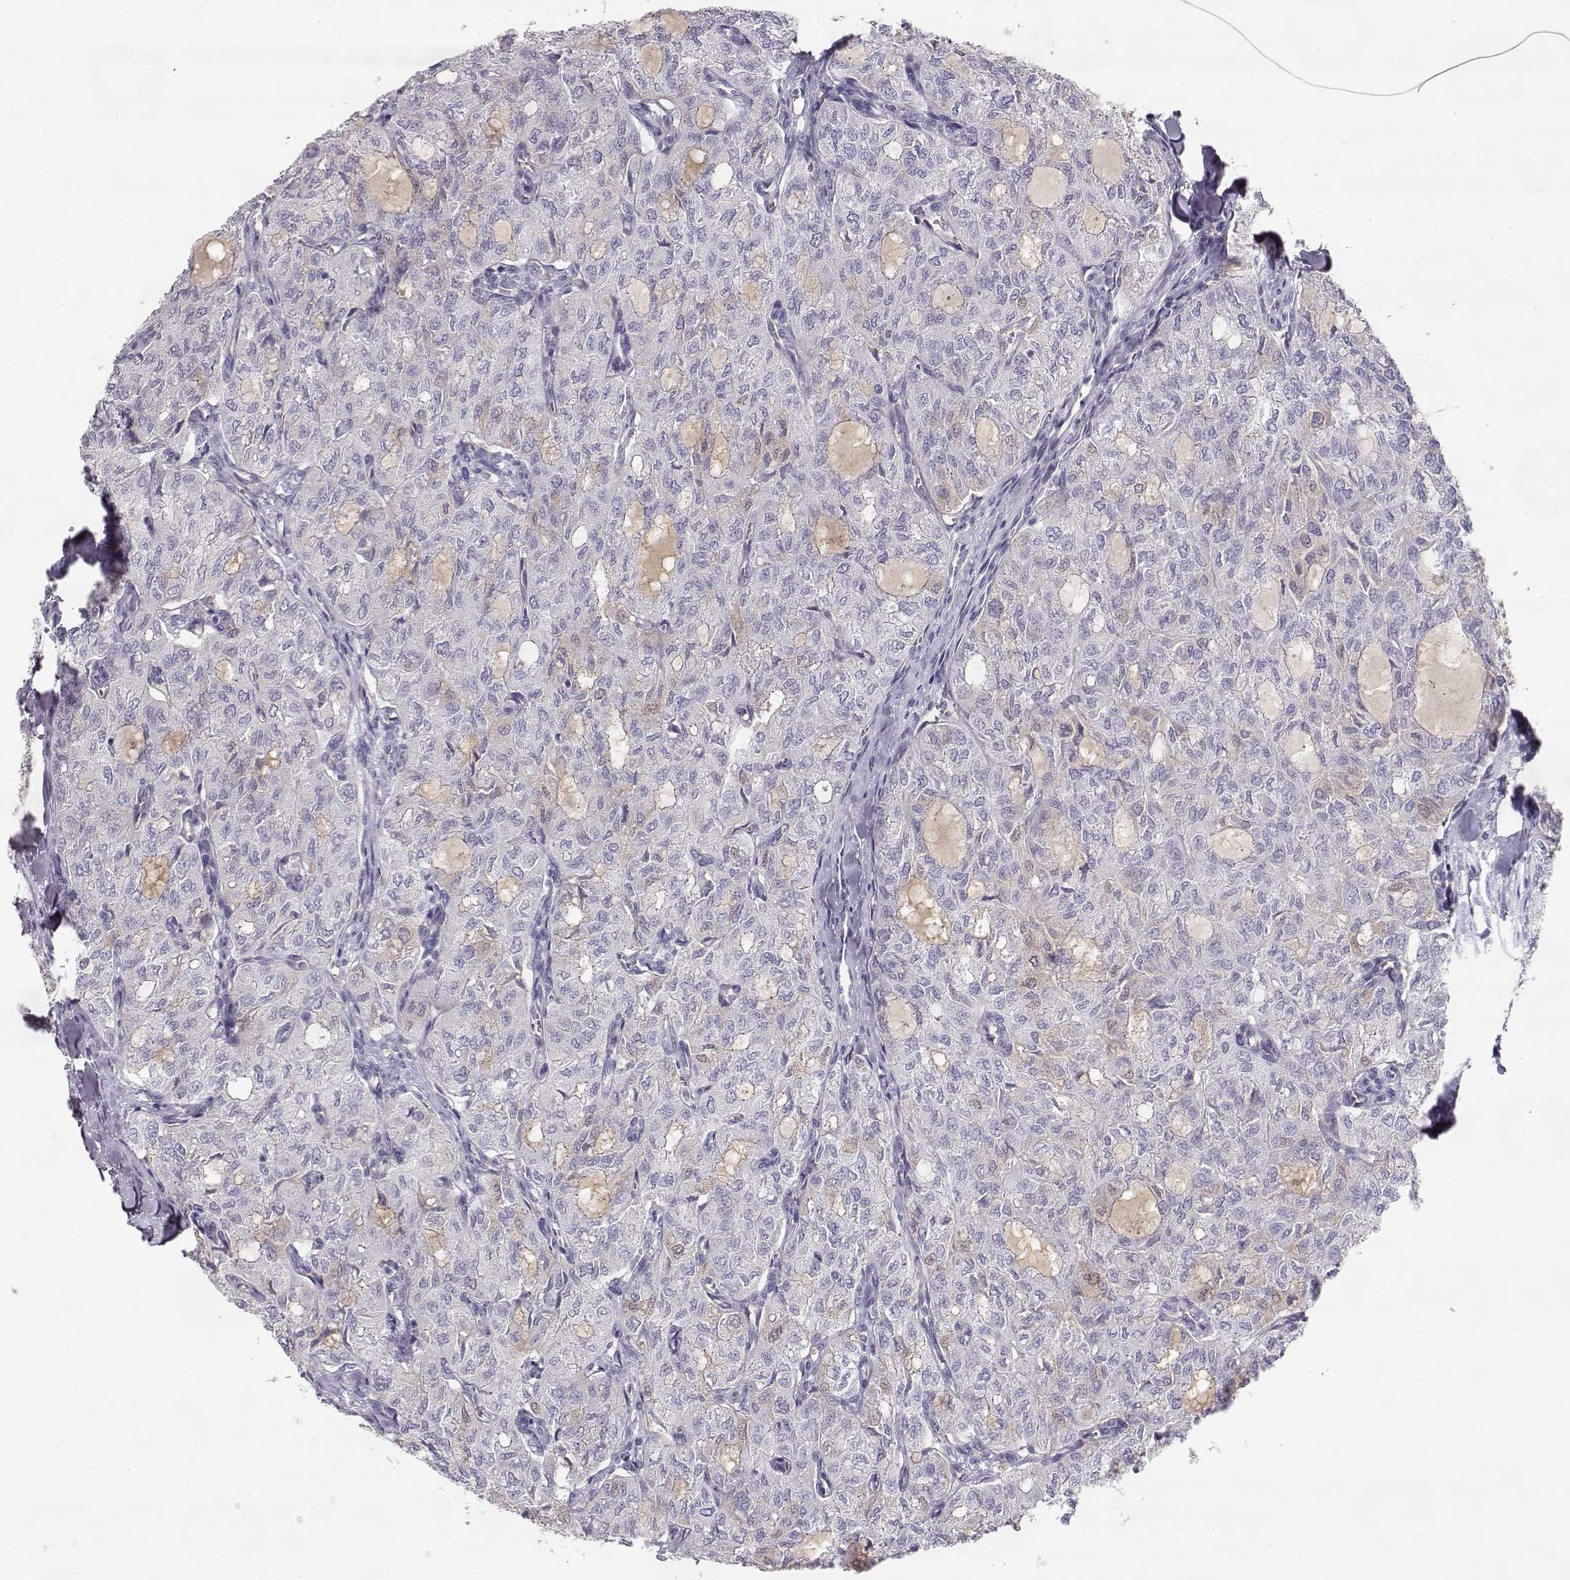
{"staining": {"intensity": "negative", "quantity": "none", "location": "none"}, "tissue": "thyroid cancer", "cell_type": "Tumor cells", "image_type": "cancer", "snomed": [{"axis": "morphology", "description": "Follicular adenoma carcinoma, NOS"}, {"axis": "topography", "description": "Thyroid gland"}], "caption": "High power microscopy image of an IHC micrograph of thyroid cancer, revealing no significant staining in tumor cells.", "gene": "SLCO6A1", "patient": {"sex": "male", "age": 75}}